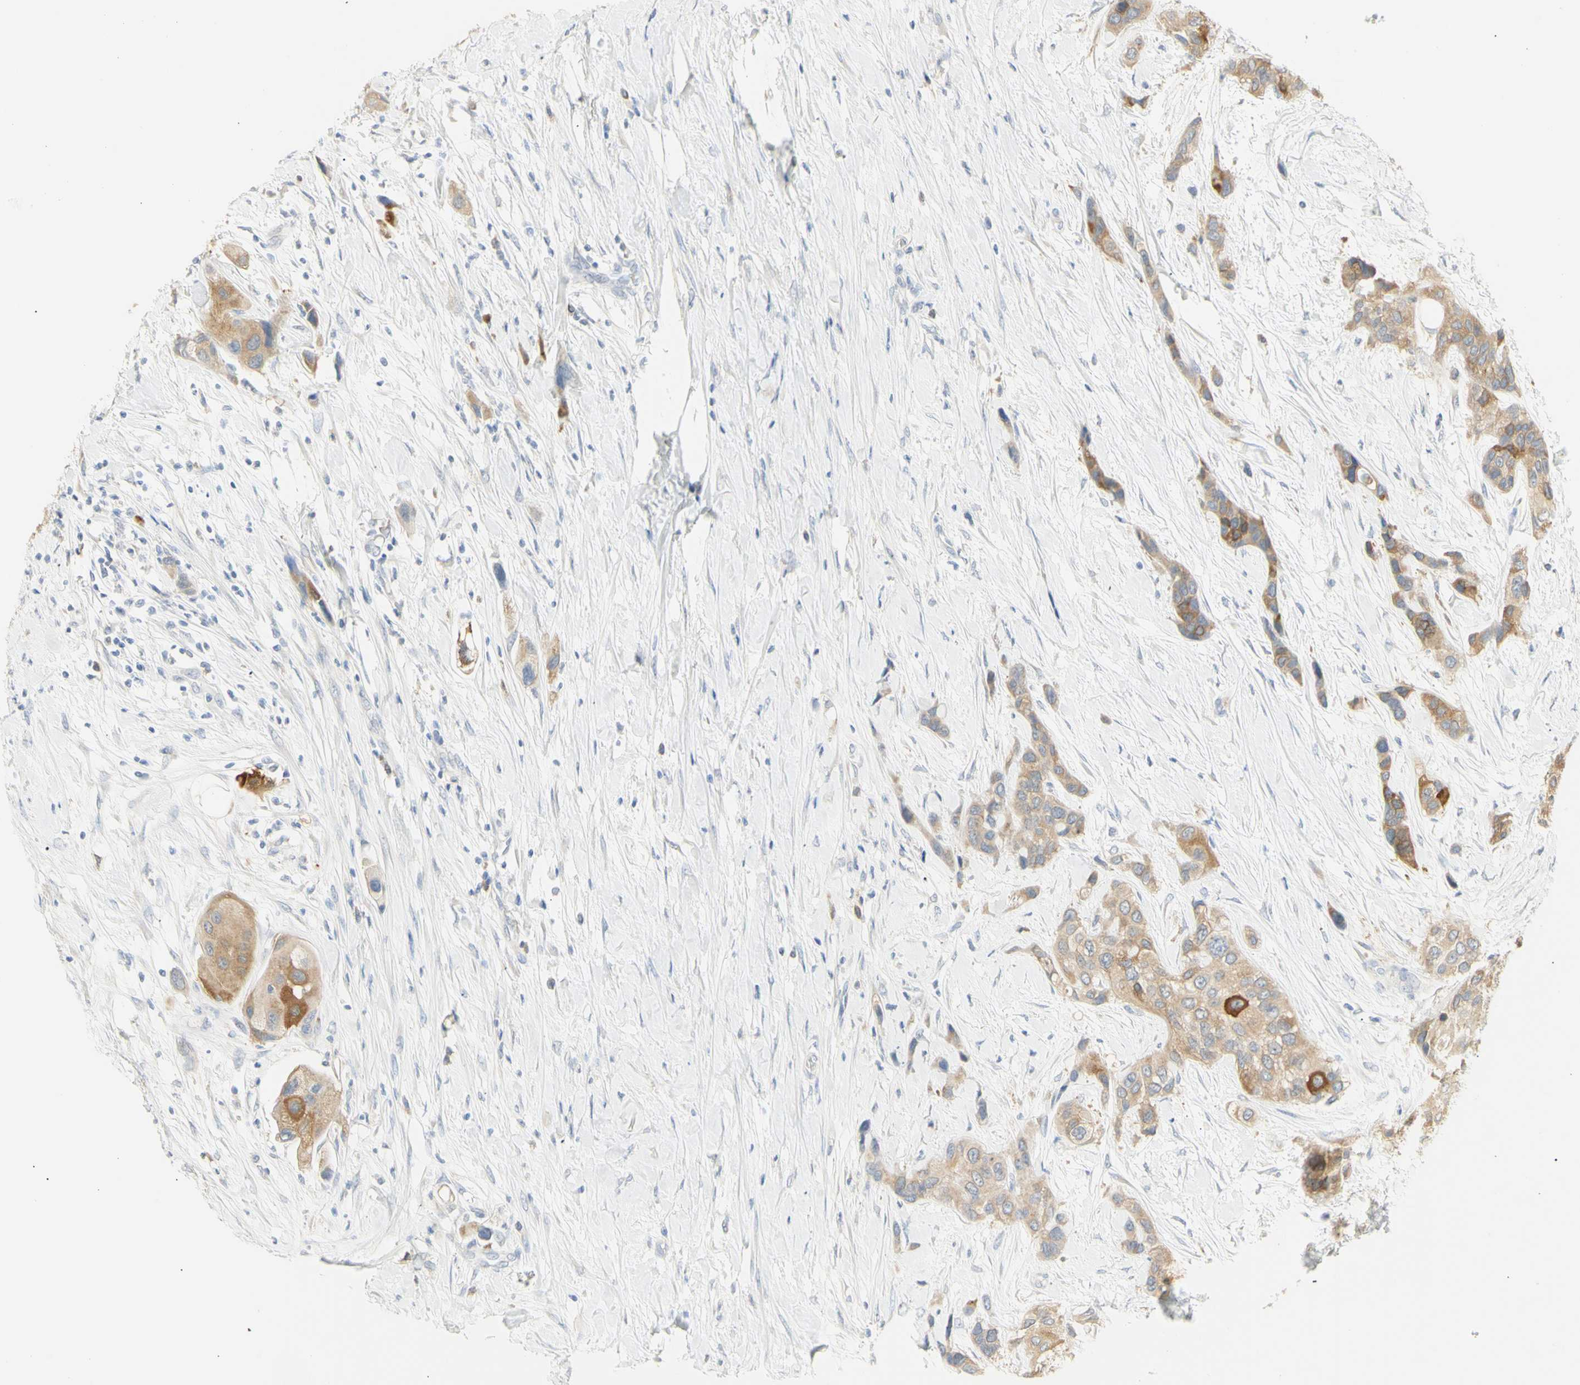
{"staining": {"intensity": "moderate", "quantity": ">75%", "location": "cytoplasmic/membranous"}, "tissue": "urothelial cancer", "cell_type": "Tumor cells", "image_type": "cancer", "snomed": [{"axis": "morphology", "description": "Urothelial carcinoma, High grade"}, {"axis": "topography", "description": "Urinary bladder"}], "caption": "Protein analysis of urothelial cancer tissue reveals moderate cytoplasmic/membranous expression in about >75% of tumor cells. The staining was performed using DAB to visualize the protein expression in brown, while the nuclei were stained in blue with hematoxylin (Magnification: 20x).", "gene": "B4GALNT3", "patient": {"sex": "female", "age": 56}}